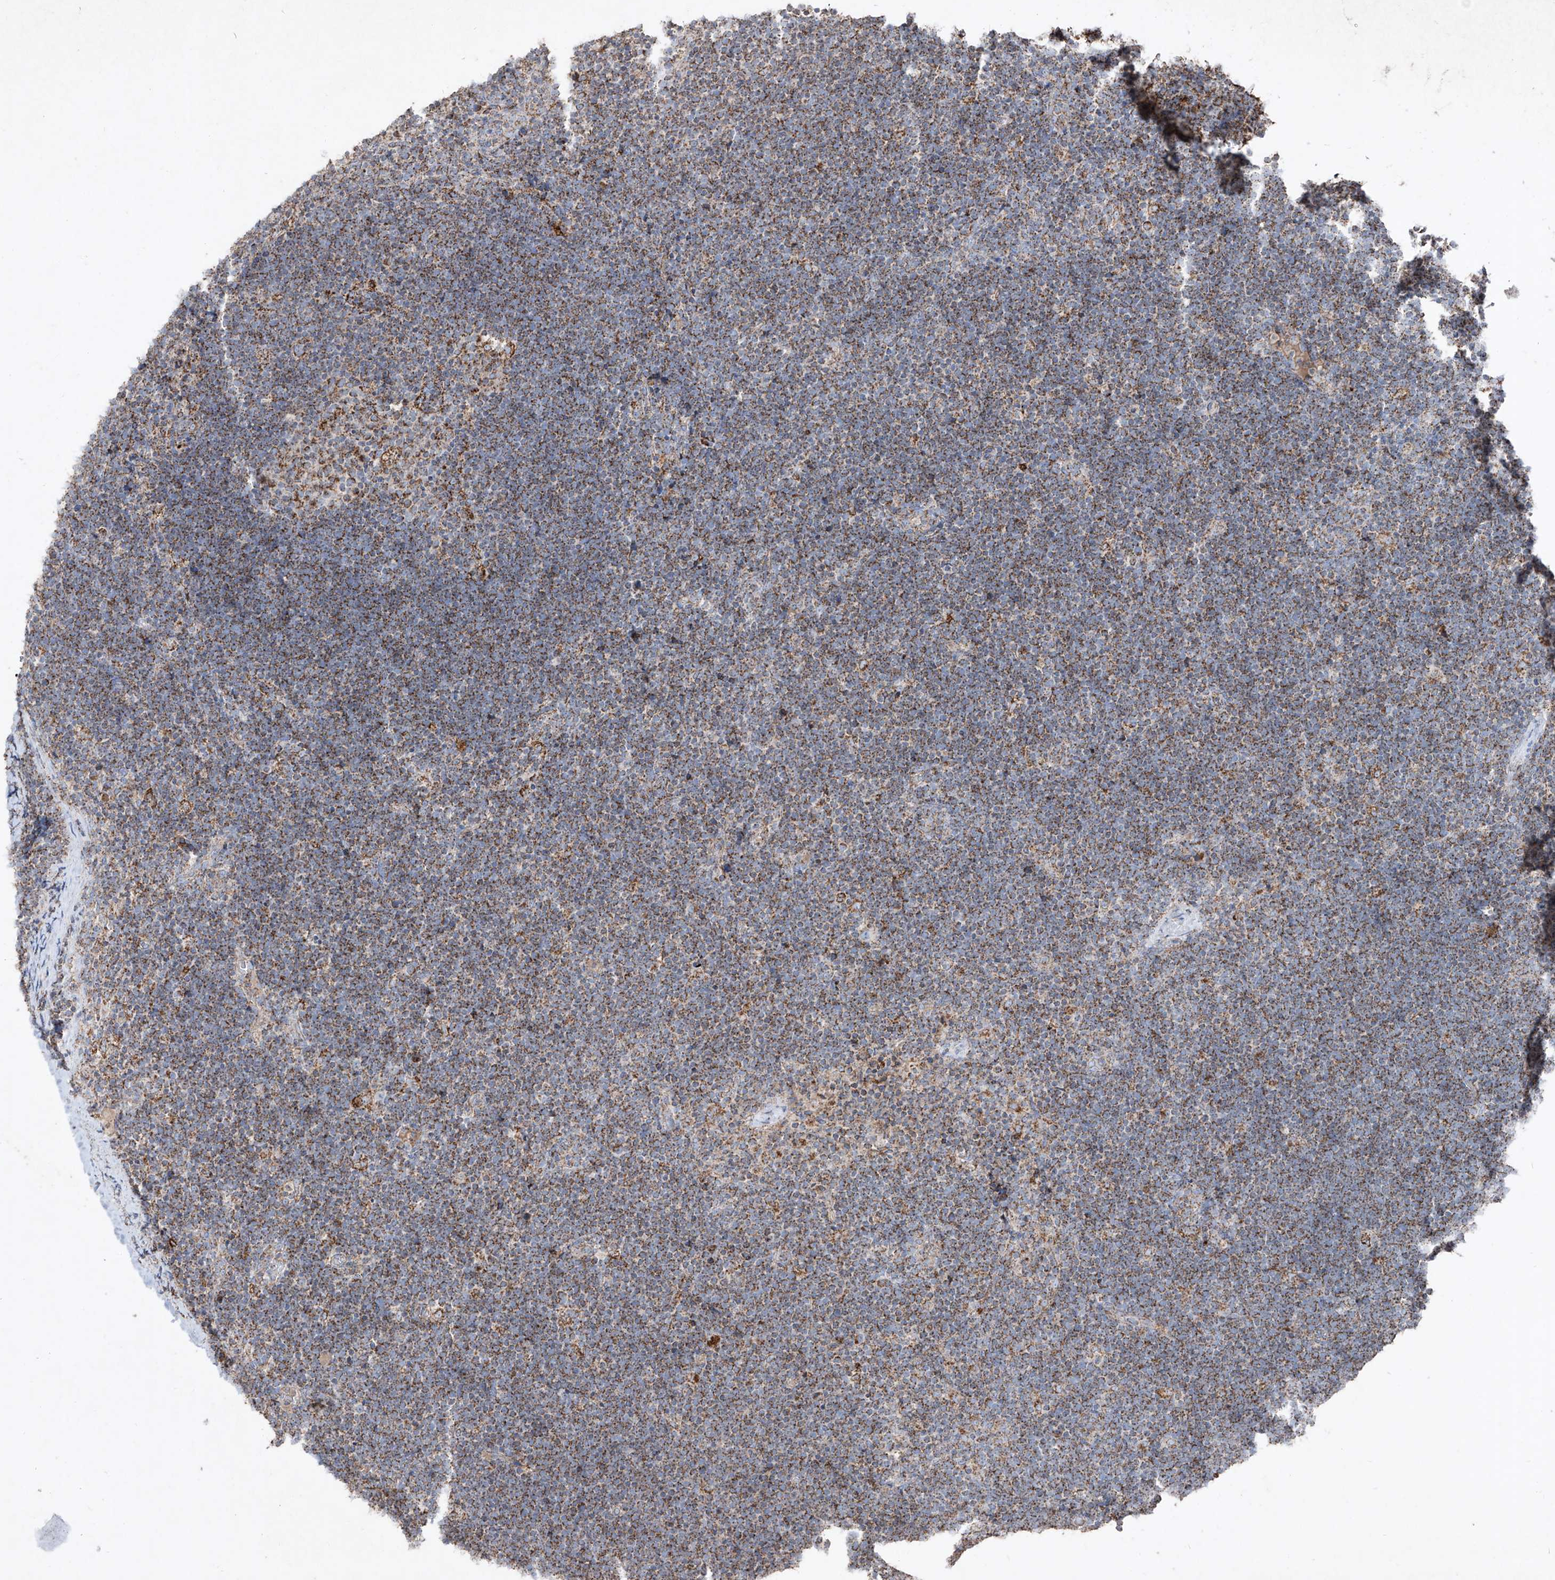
{"staining": {"intensity": "moderate", "quantity": ">75%", "location": "cytoplasmic/membranous"}, "tissue": "lymphoma", "cell_type": "Tumor cells", "image_type": "cancer", "snomed": [{"axis": "morphology", "description": "Malignant lymphoma, non-Hodgkin's type, High grade"}, {"axis": "topography", "description": "Lymph node"}], "caption": "Protein staining by immunohistochemistry displays moderate cytoplasmic/membranous expression in about >75% of tumor cells in lymphoma.", "gene": "ABCD3", "patient": {"sex": "male", "age": 13}}